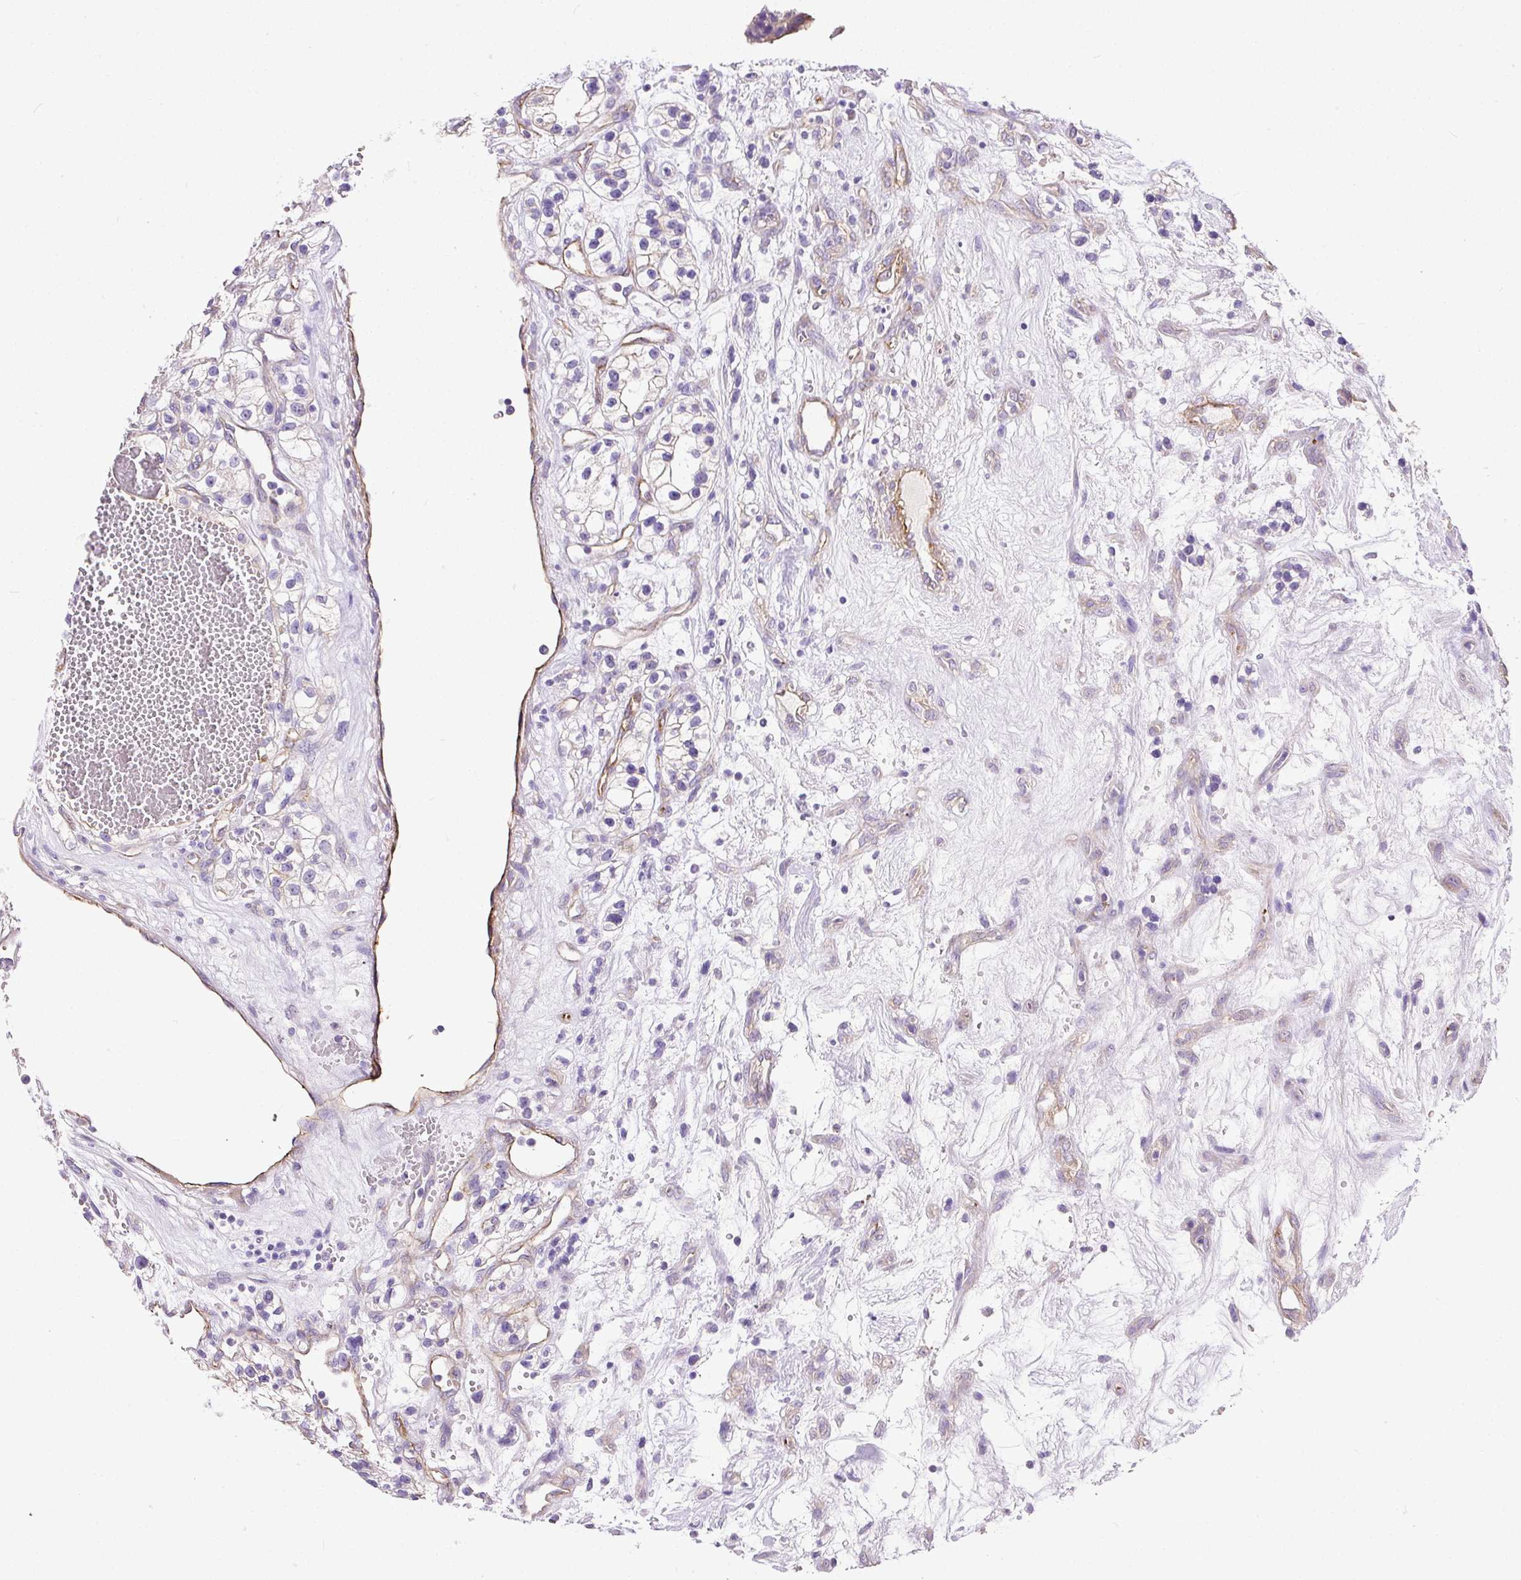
{"staining": {"intensity": "negative", "quantity": "none", "location": "none"}, "tissue": "renal cancer", "cell_type": "Tumor cells", "image_type": "cancer", "snomed": [{"axis": "morphology", "description": "Adenocarcinoma, NOS"}, {"axis": "topography", "description": "Kidney"}], "caption": "DAB (3,3'-diaminobenzidine) immunohistochemical staining of renal cancer displays no significant positivity in tumor cells.", "gene": "MAGEB16", "patient": {"sex": "female", "age": 57}}